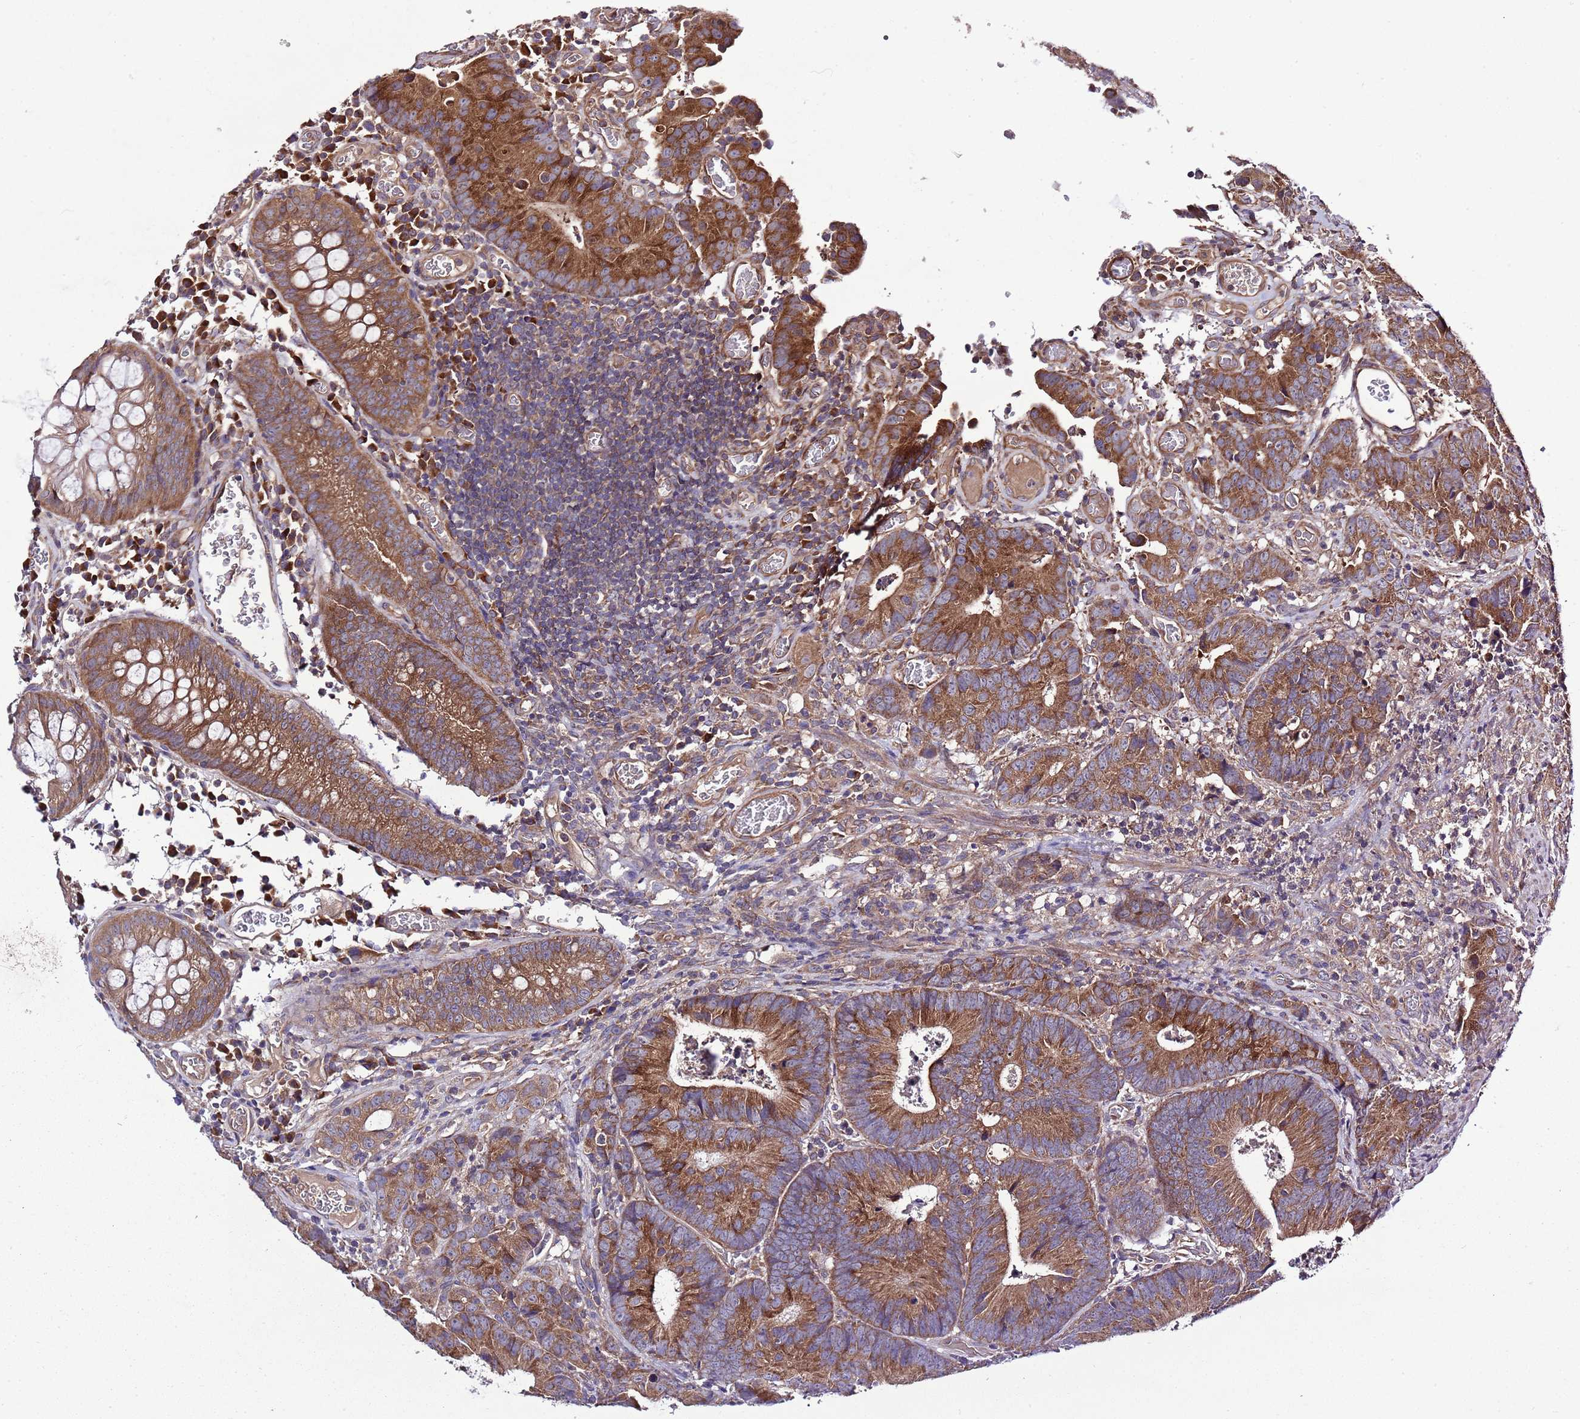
{"staining": {"intensity": "strong", "quantity": ">75%", "location": "cytoplasmic/membranous"}, "tissue": "colorectal cancer", "cell_type": "Tumor cells", "image_type": "cancer", "snomed": [{"axis": "morphology", "description": "Adenocarcinoma, NOS"}, {"axis": "topography", "description": "Colon"}], "caption": "Protein staining shows strong cytoplasmic/membranous expression in approximately >75% of tumor cells in colorectal cancer (adenocarcinoma). (DAB IHC, brown staining for protein, blue staining for nuclei).", "gene": "MFNG", "patient": {"sex": "female", "age": 57}}